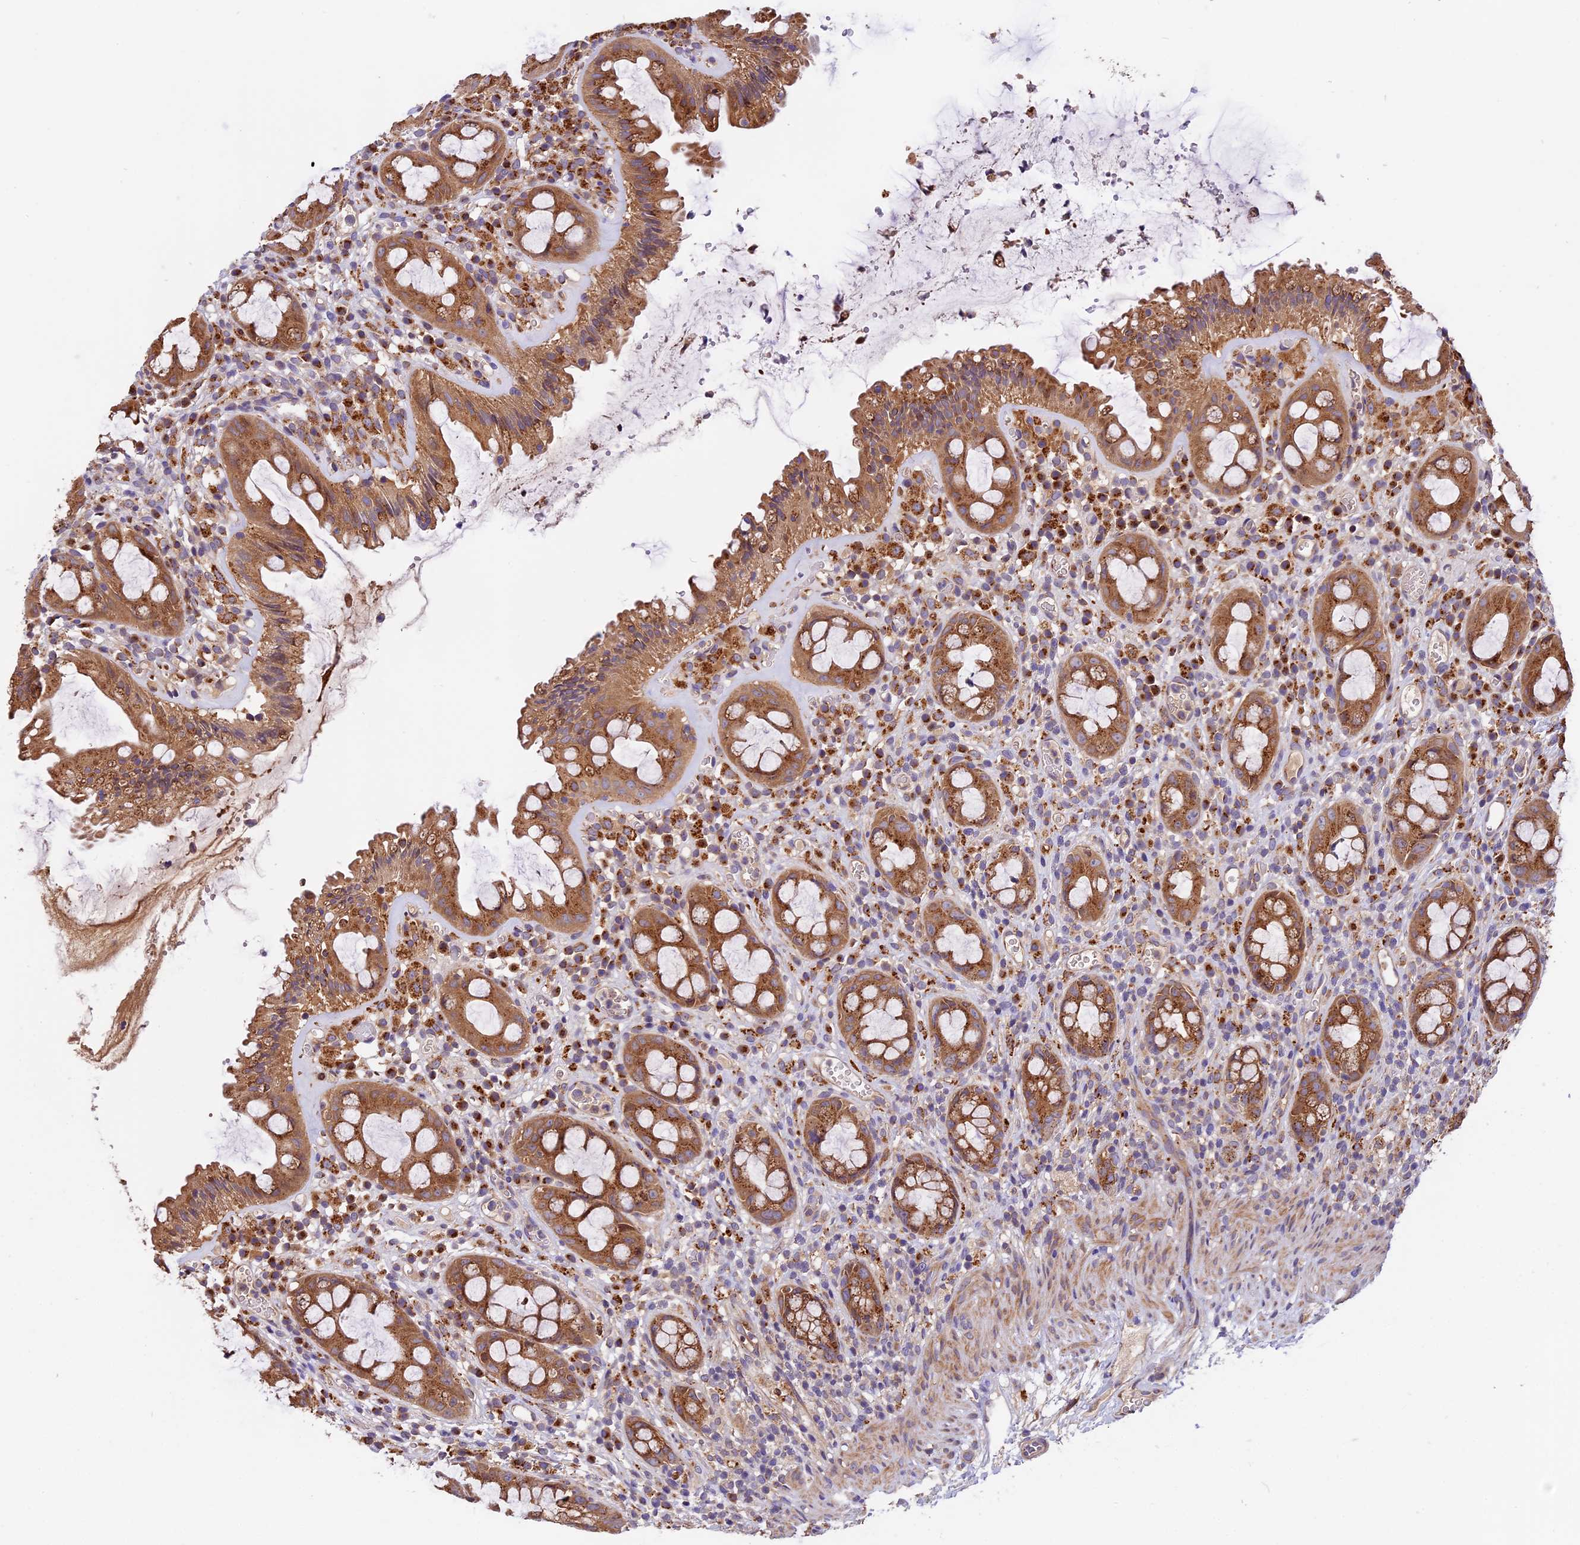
{"staining": {"intensity": "moderate", "quantity": ">75%", "location": "cytoplasmic/membranous"}, "tissue": "rectum", "cell_type": "Glandular cells", "image_type": "normal", "snomed": [{"axis": "morphology", "description": "Normal tissue, NOS"}, {"axis": "topography", "description": "Rectum"}], "caption": "Glandular cells show moderate cytoplasmic/membranous positivity in about >75% of cells in normal rectum. The protein is stained brown, and the nuclei are stained in blue (DAB IHC with brightfield microscopy, high magnification).", "gene": "COPE", "patient": {"sex": "female", "age": 57}}